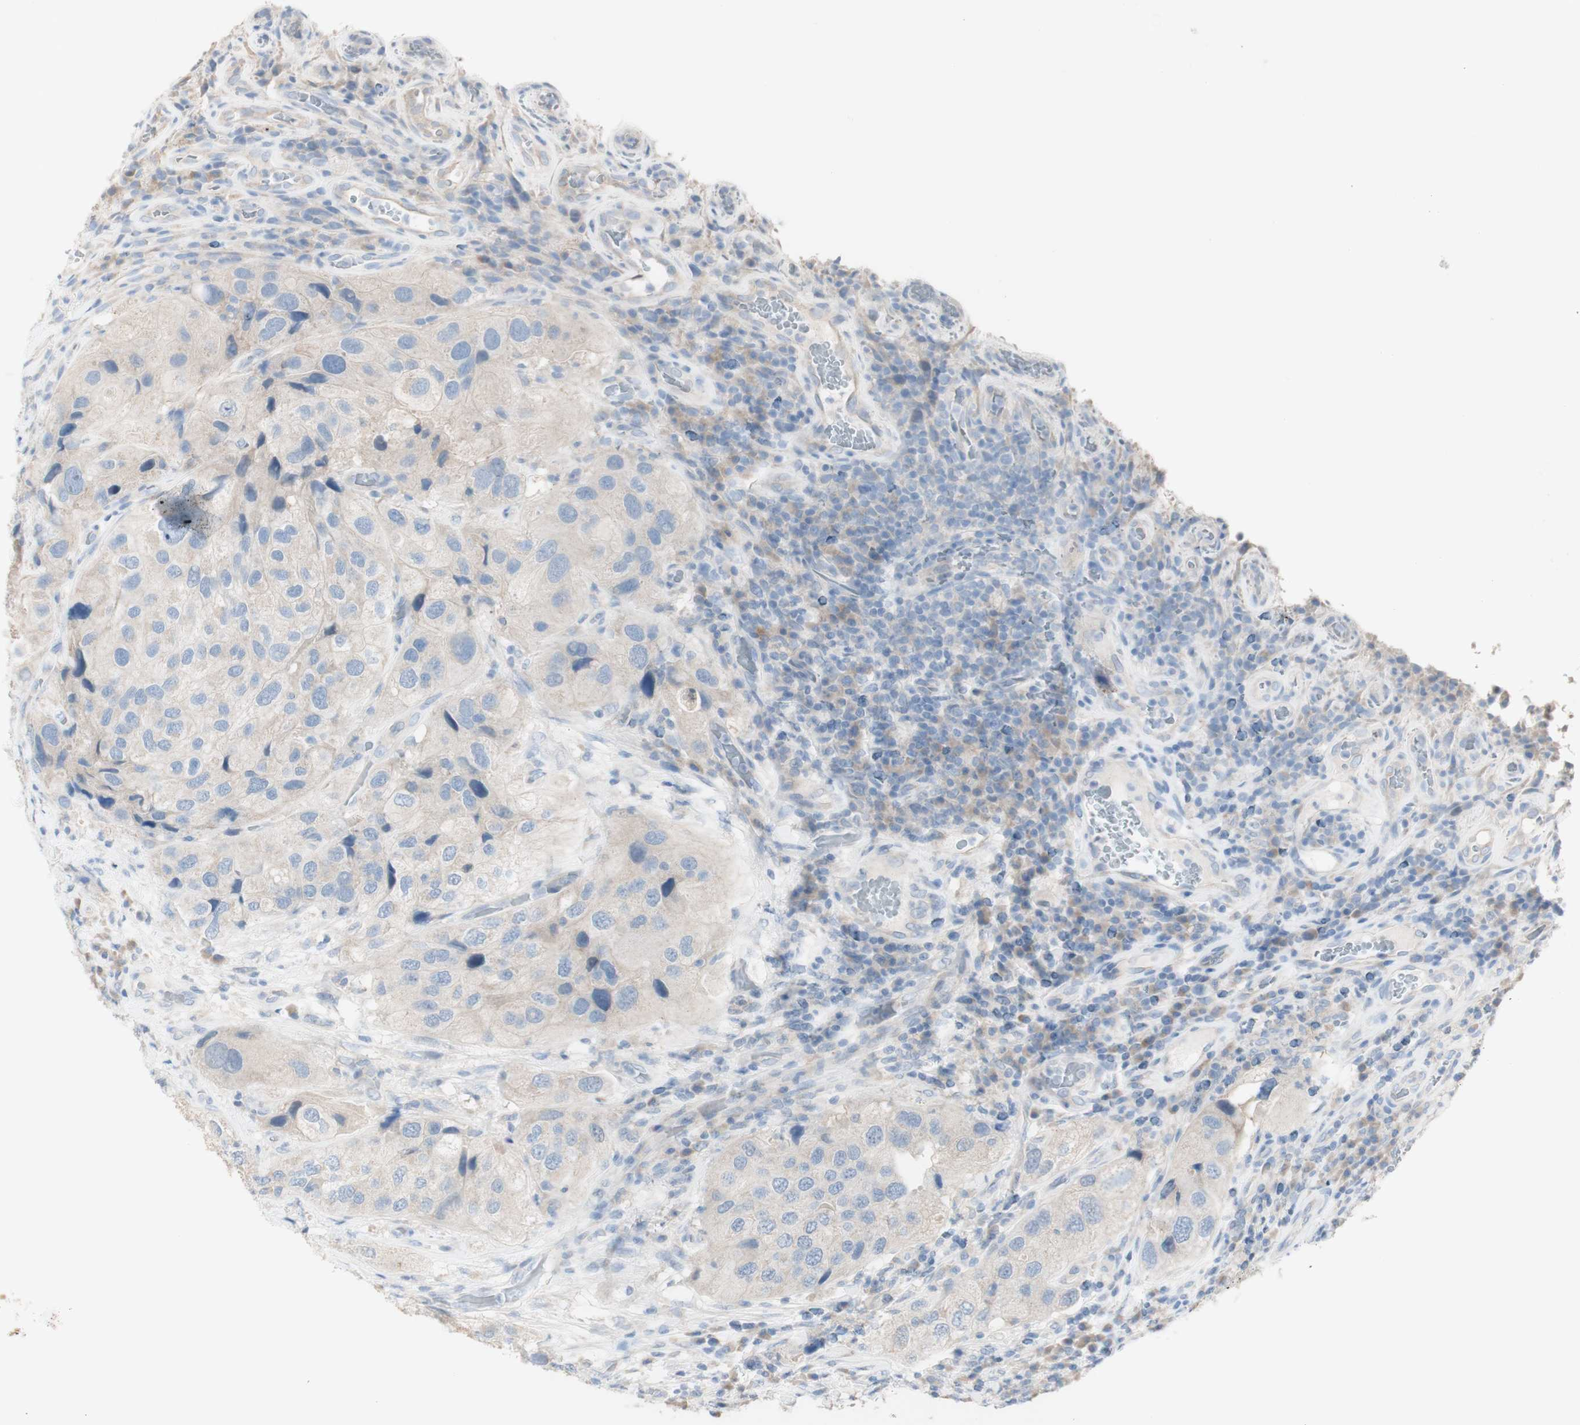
{"staining": {"intensity": "negative", "quantity": "none", "location": "none"}, "tissue": "urothelial cancer", "cell_type": "Tumor cells", "image_type": "cancer", "snomed": [{"axis": "morphology", "description": "Urothelial carcinoma, High grade"}, {"axis": "topography", "description": "Urinary bladder"}], "caption": "A micrograph of human urothelial carcinoma (high-grade) is negative for staining in tumor cells.", "gene": "ART3", "patient": {"sex": "female", "age": 64}}